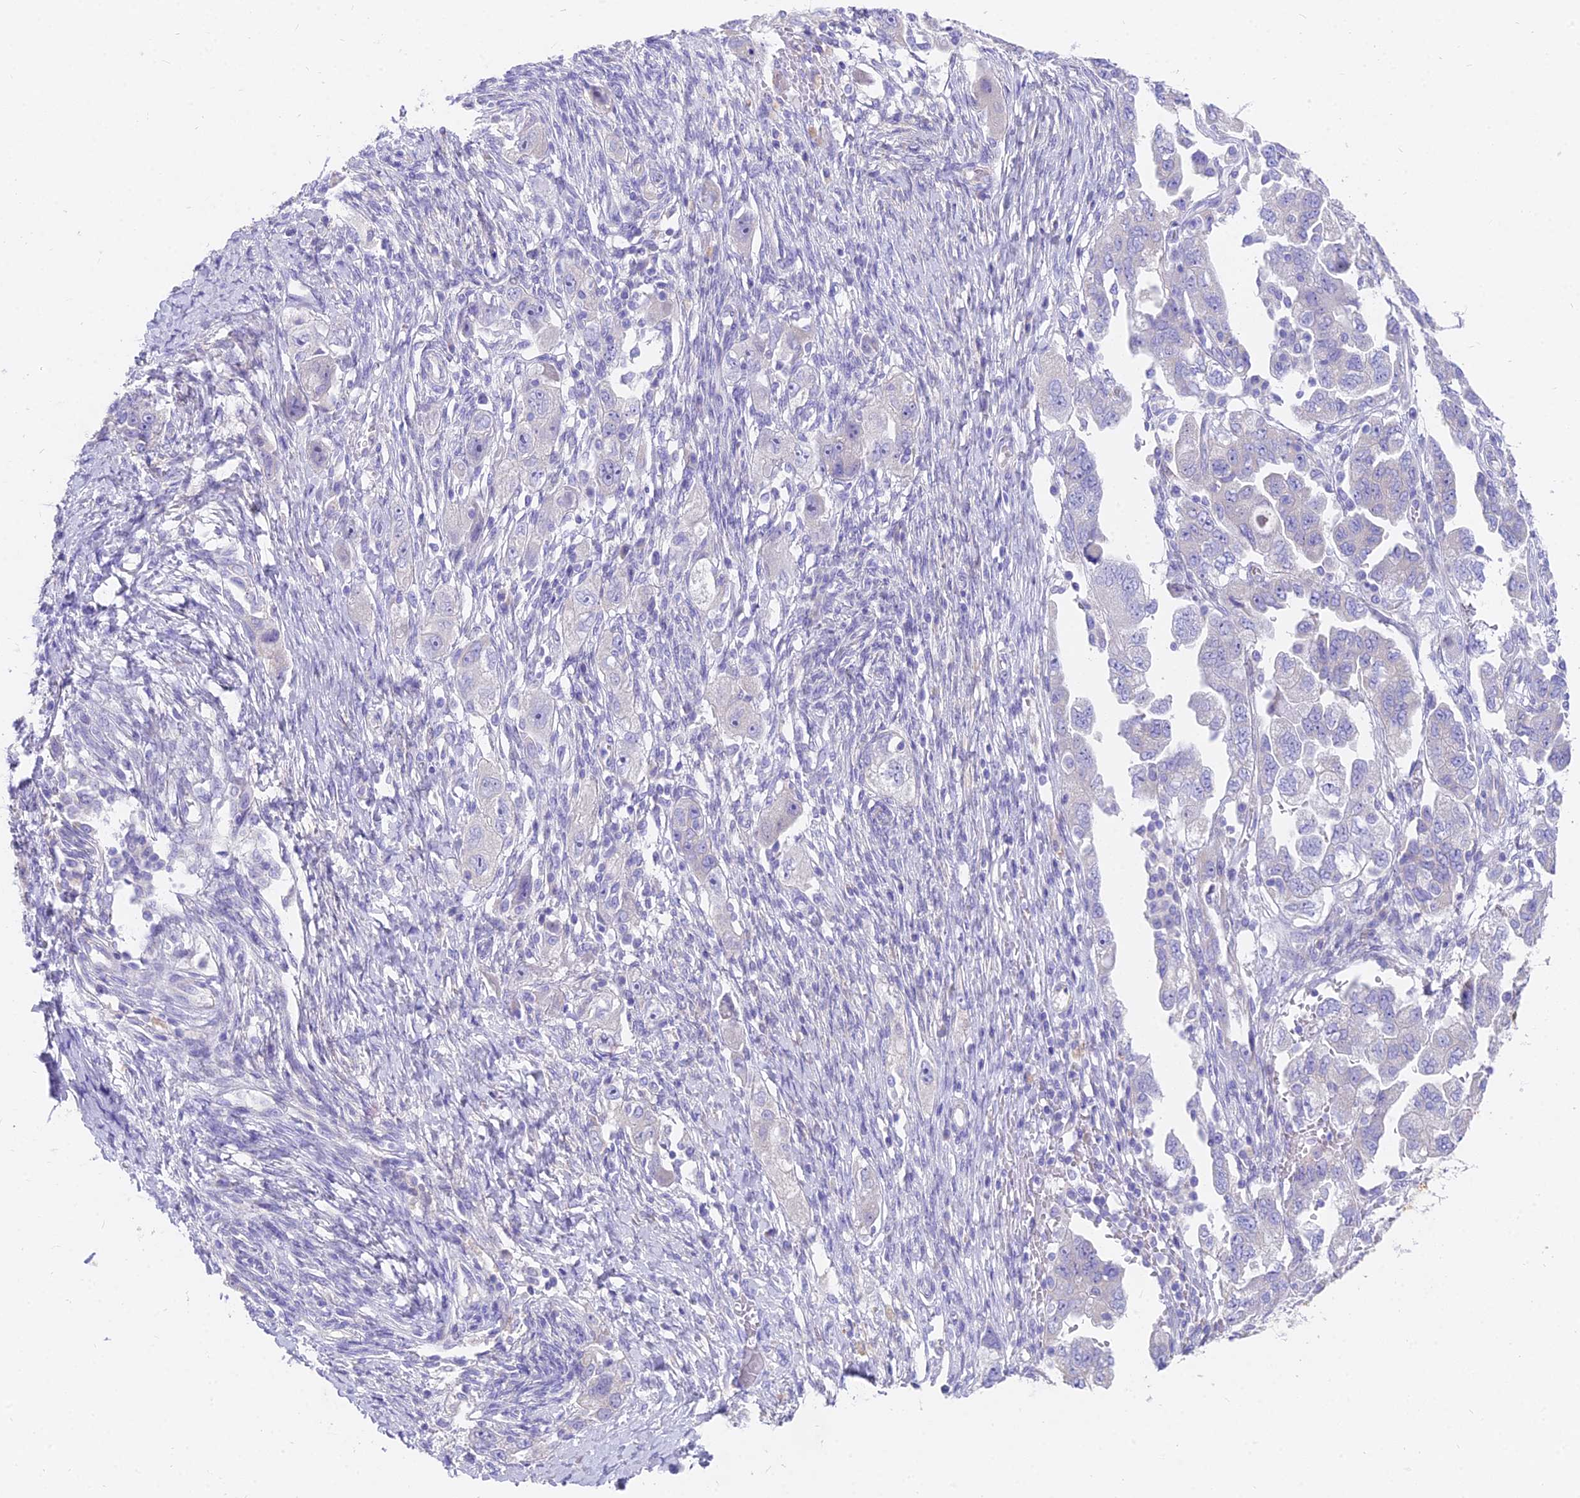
{"staining": {"intensity": "negative", "quantity": "none", "location": "none"}, "tissue": "ovarian cancer", "cell_type": "Tumor cells", "image_type": "cancer", "snomed": [{"axis": "morphology", "description": "Carcinoma, NOS"}, {"axis": "morphology", "description": "Cystadenocarcinoma, serous, NOS"}, {"axis": "topography", "description": "Ovary"}], "caption": "Image shows no significant protein positivity in tumor cells of carcinoma (ovarian).", "gene": "FAM168B", "patient": {"sex": "female", "age": 69}}